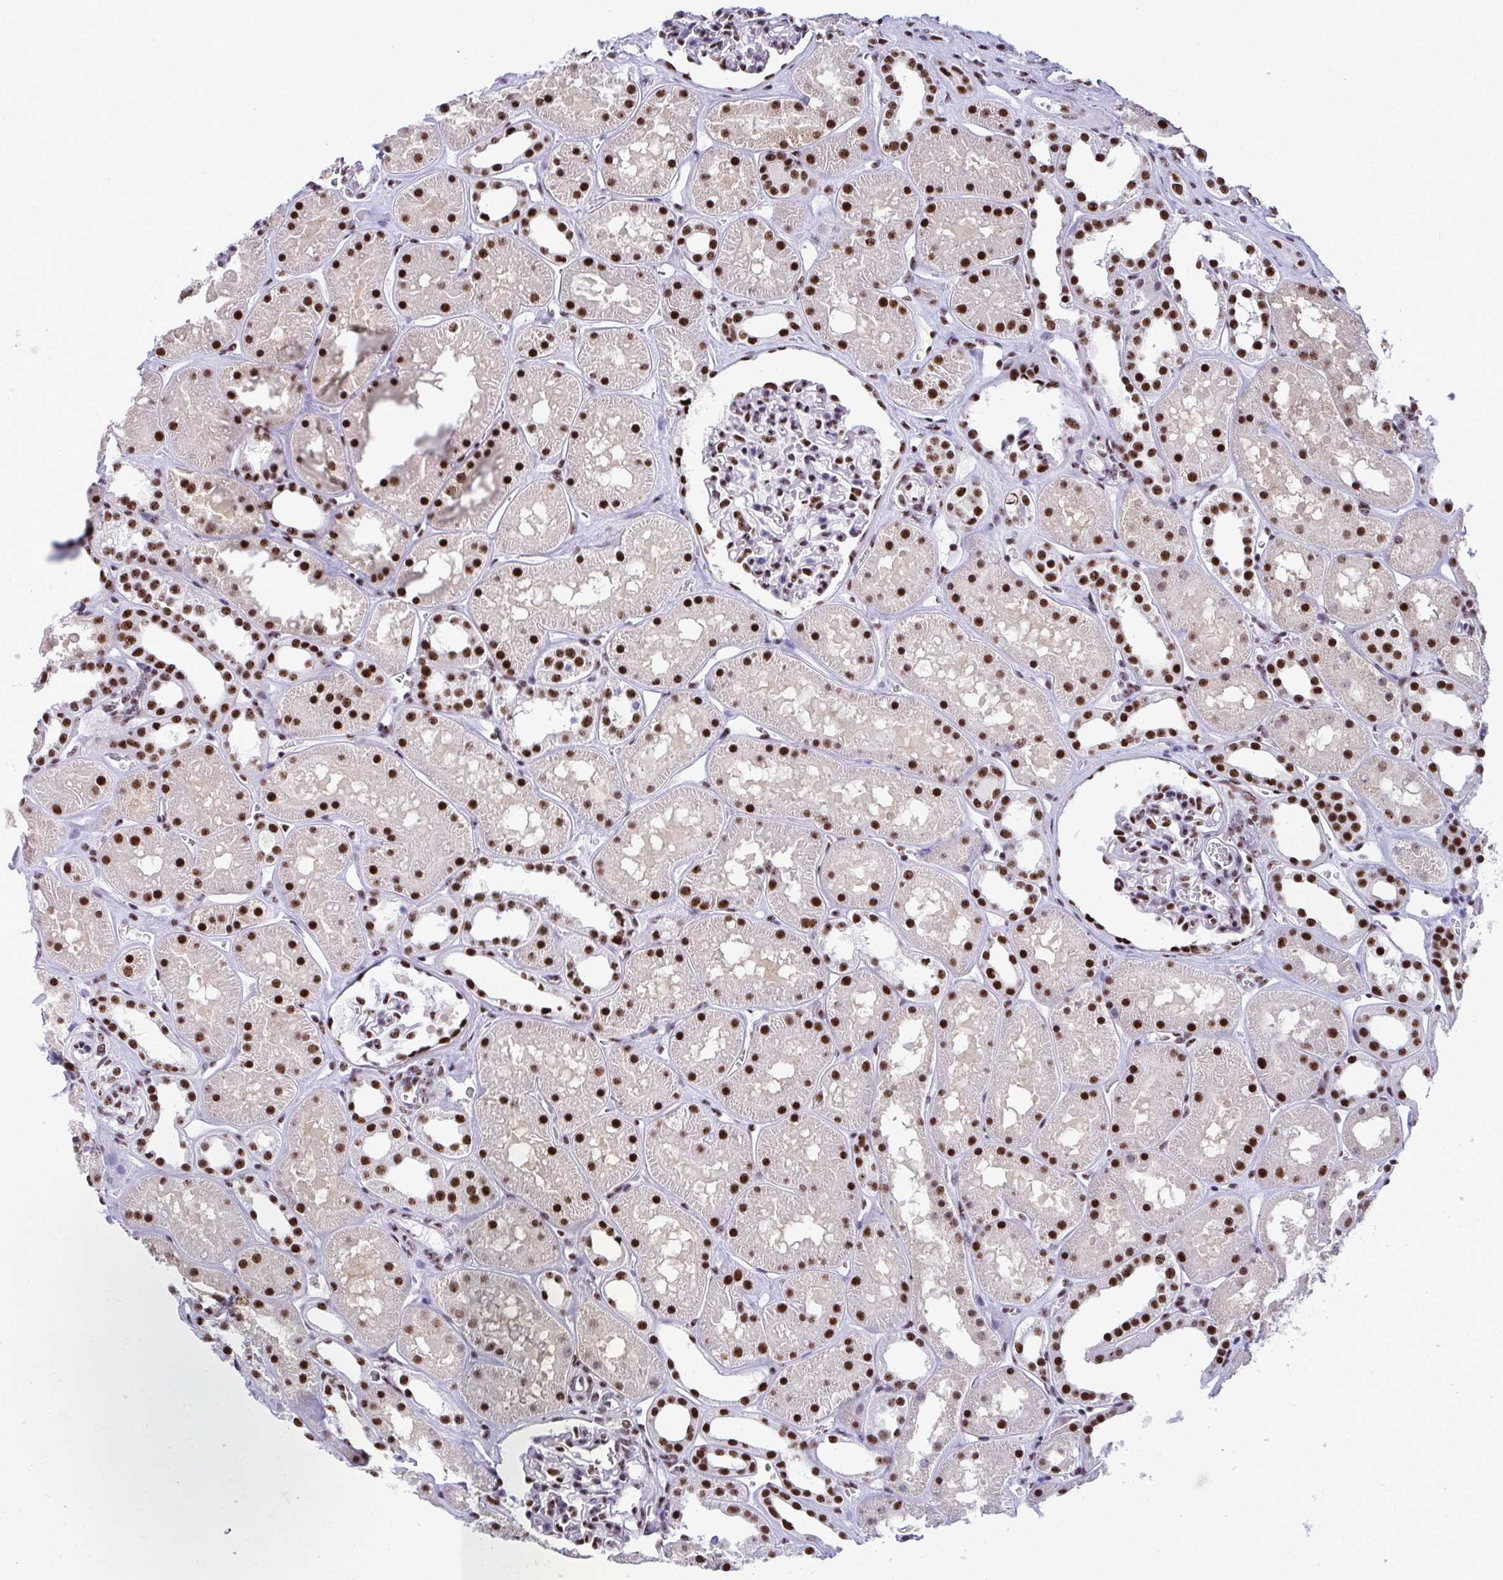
{"staining": {"intensity": "strong", "quantity": "25%-75%", "location": "nuclear"}, "tissue": "kidney", "cell_type": "Cells in glomeruli", "image_type": "normal", "snomed": [{"axis": "morphology", "description": "Normal tissue, NOS"}, {"axis": "topography", "description": "Kidney"}], "caption": "Kidney stained with immunohistochemistry (IHC) exhibits strong nuclear staining in about 25%-75% of cells in glomeruli. Nuclei are stained in blue.", "gene": "PELP1", "patient": {"sex": "female", "age": 41}}